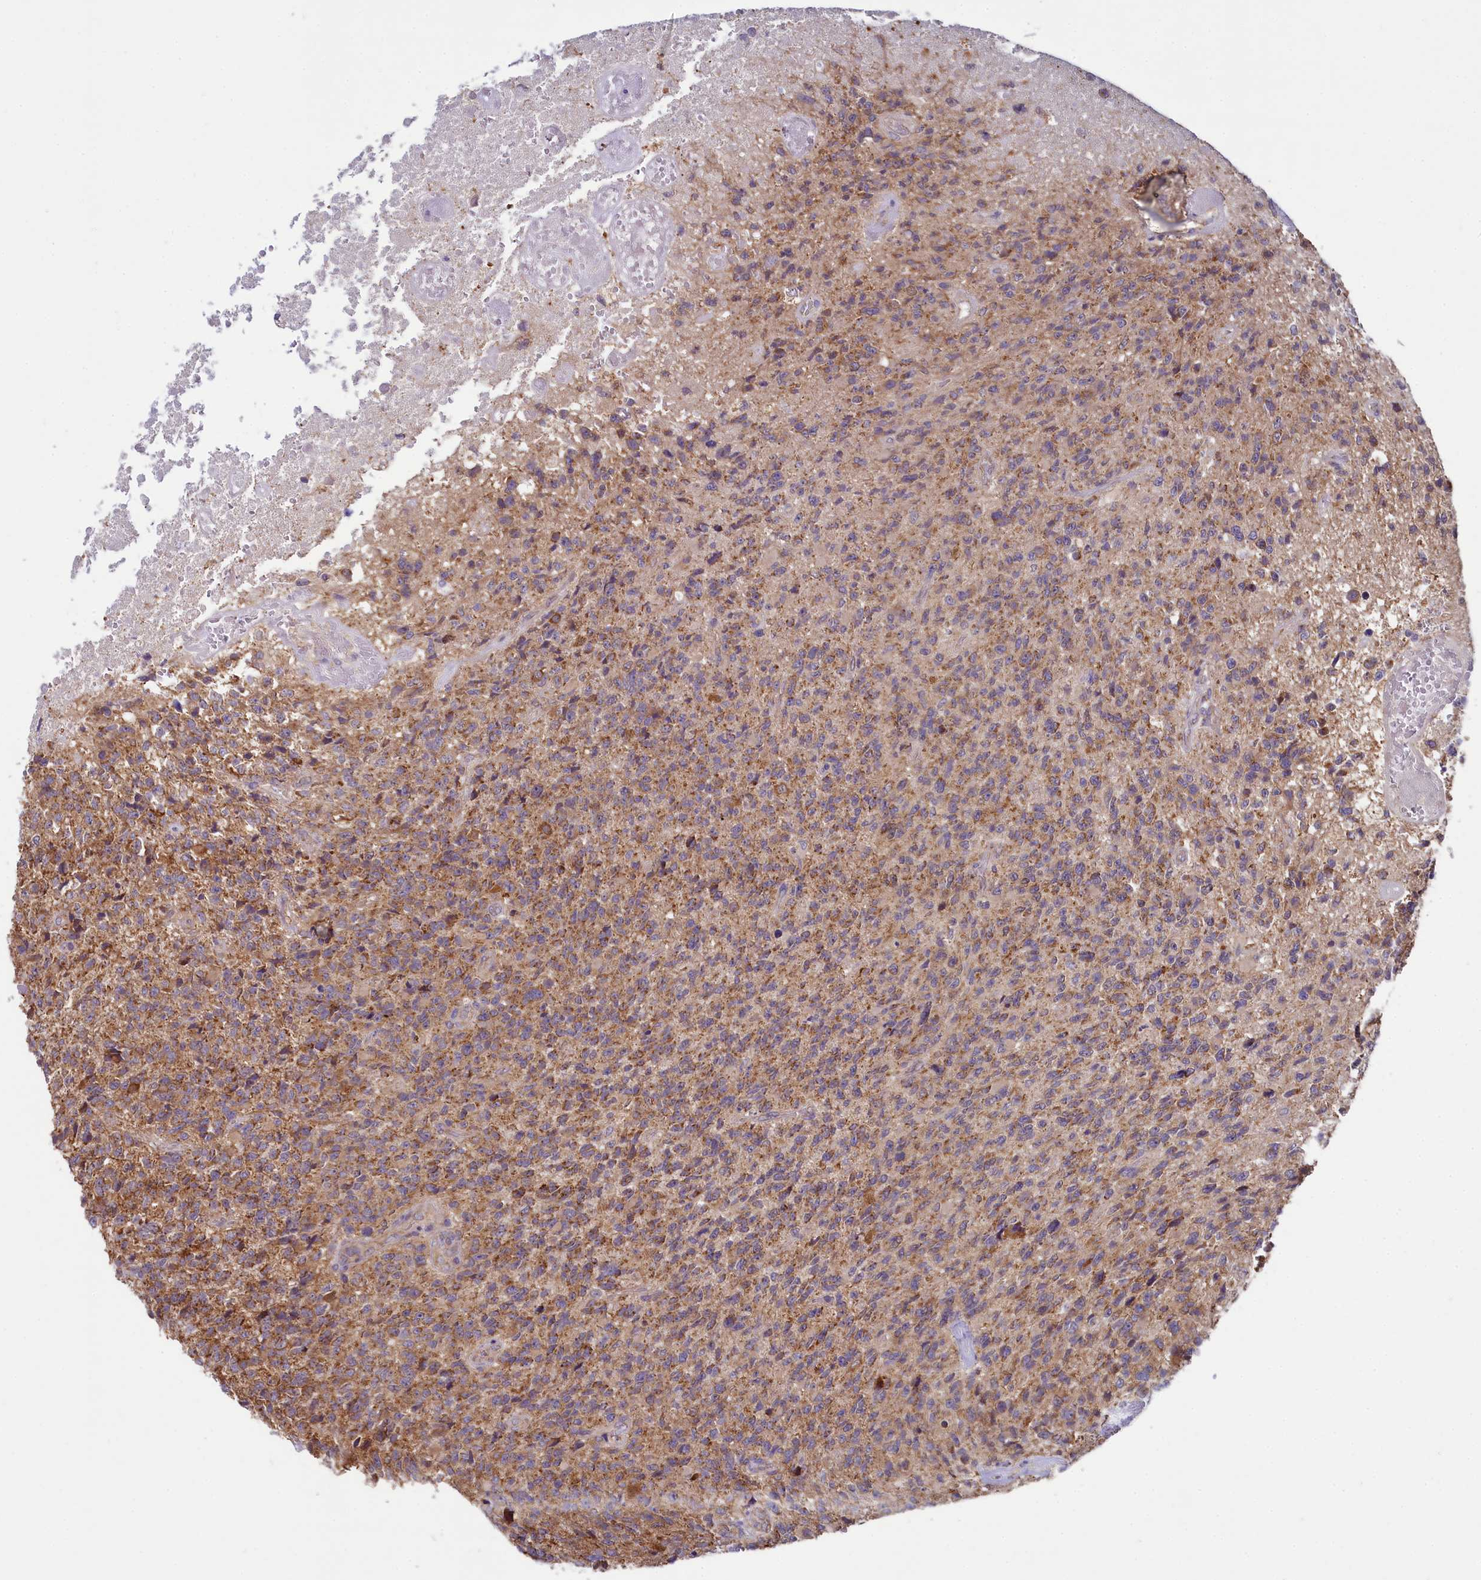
{"staining": {"intensity": "moderate", "quantity": ">75%", "location": "cytoplasmic/membranous"}, "tissue": "glioma", "cell_type": "Tumor cells", "image_type": "cancer", "snomed": [{"axis": "morphology", "description": "Glioma, malignant, High grade"}, {"axis": "topography", "description": "Brain"}], "caption": "Malignant glioma (high-grade) stained for a protein exhibits moderate cytoplasmic/membranous positivity in tumor cells.", "gene": "MRPL57", "patient": {"sex": "male", "age": 76}}